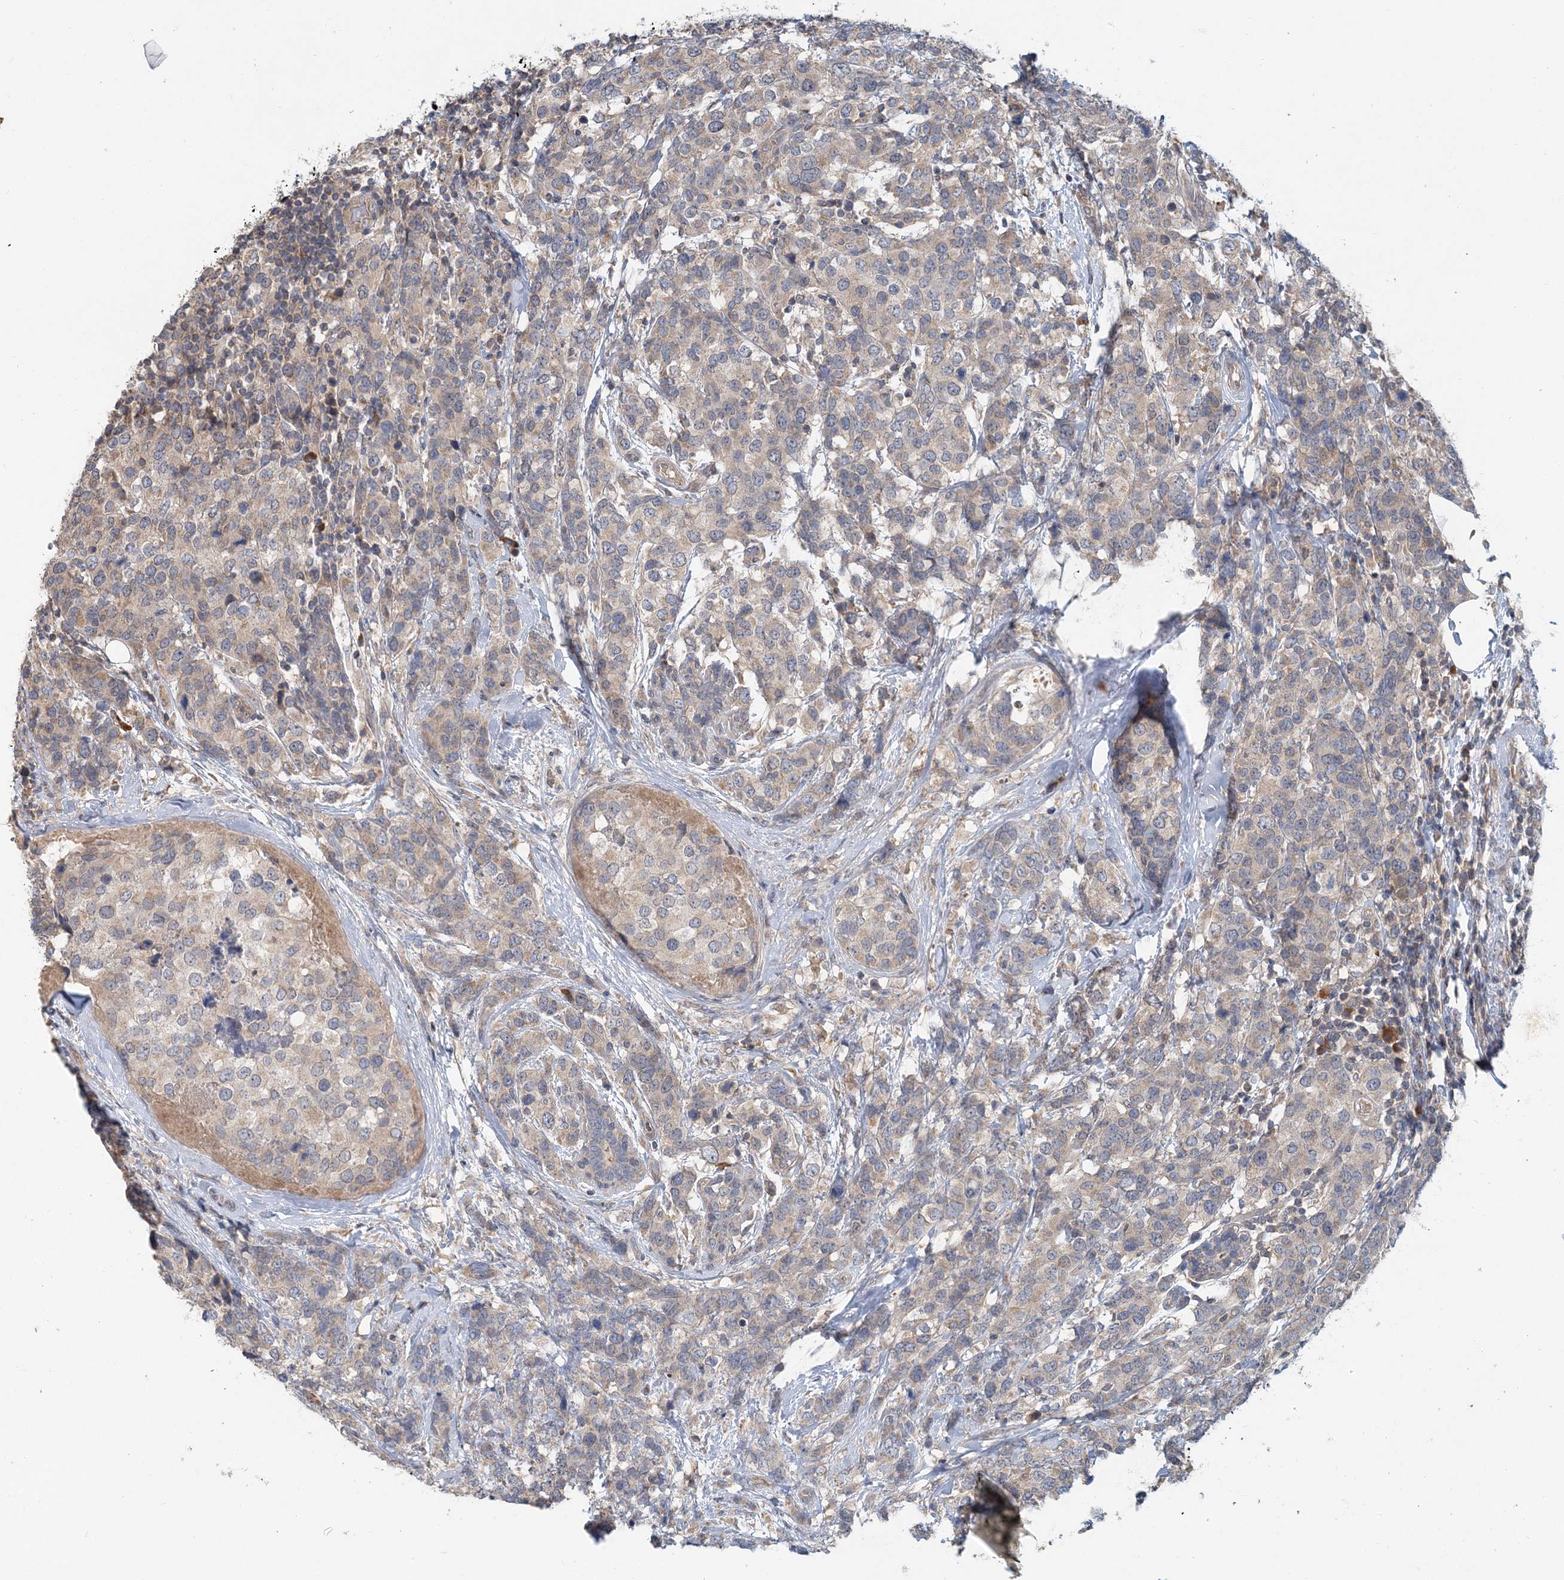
{"staining": {"intensity": "weak", "quantity": "<25%", "location": "cytoplasmic/membranous"}, "tissue": "breast cancer", "cell_type": "Tumor cells", "image_type": "cancer", "snomed": [{"axis": "morphology", "description": "Lobular carcinoma"}, {"axis": "topography", "description": "Breast"}], "caption": "Tumor cells are negative for protein expression in human breast lobular carcinoma.", "gene": "RNF25", "patient": {"sex": "female", "age": 59}}